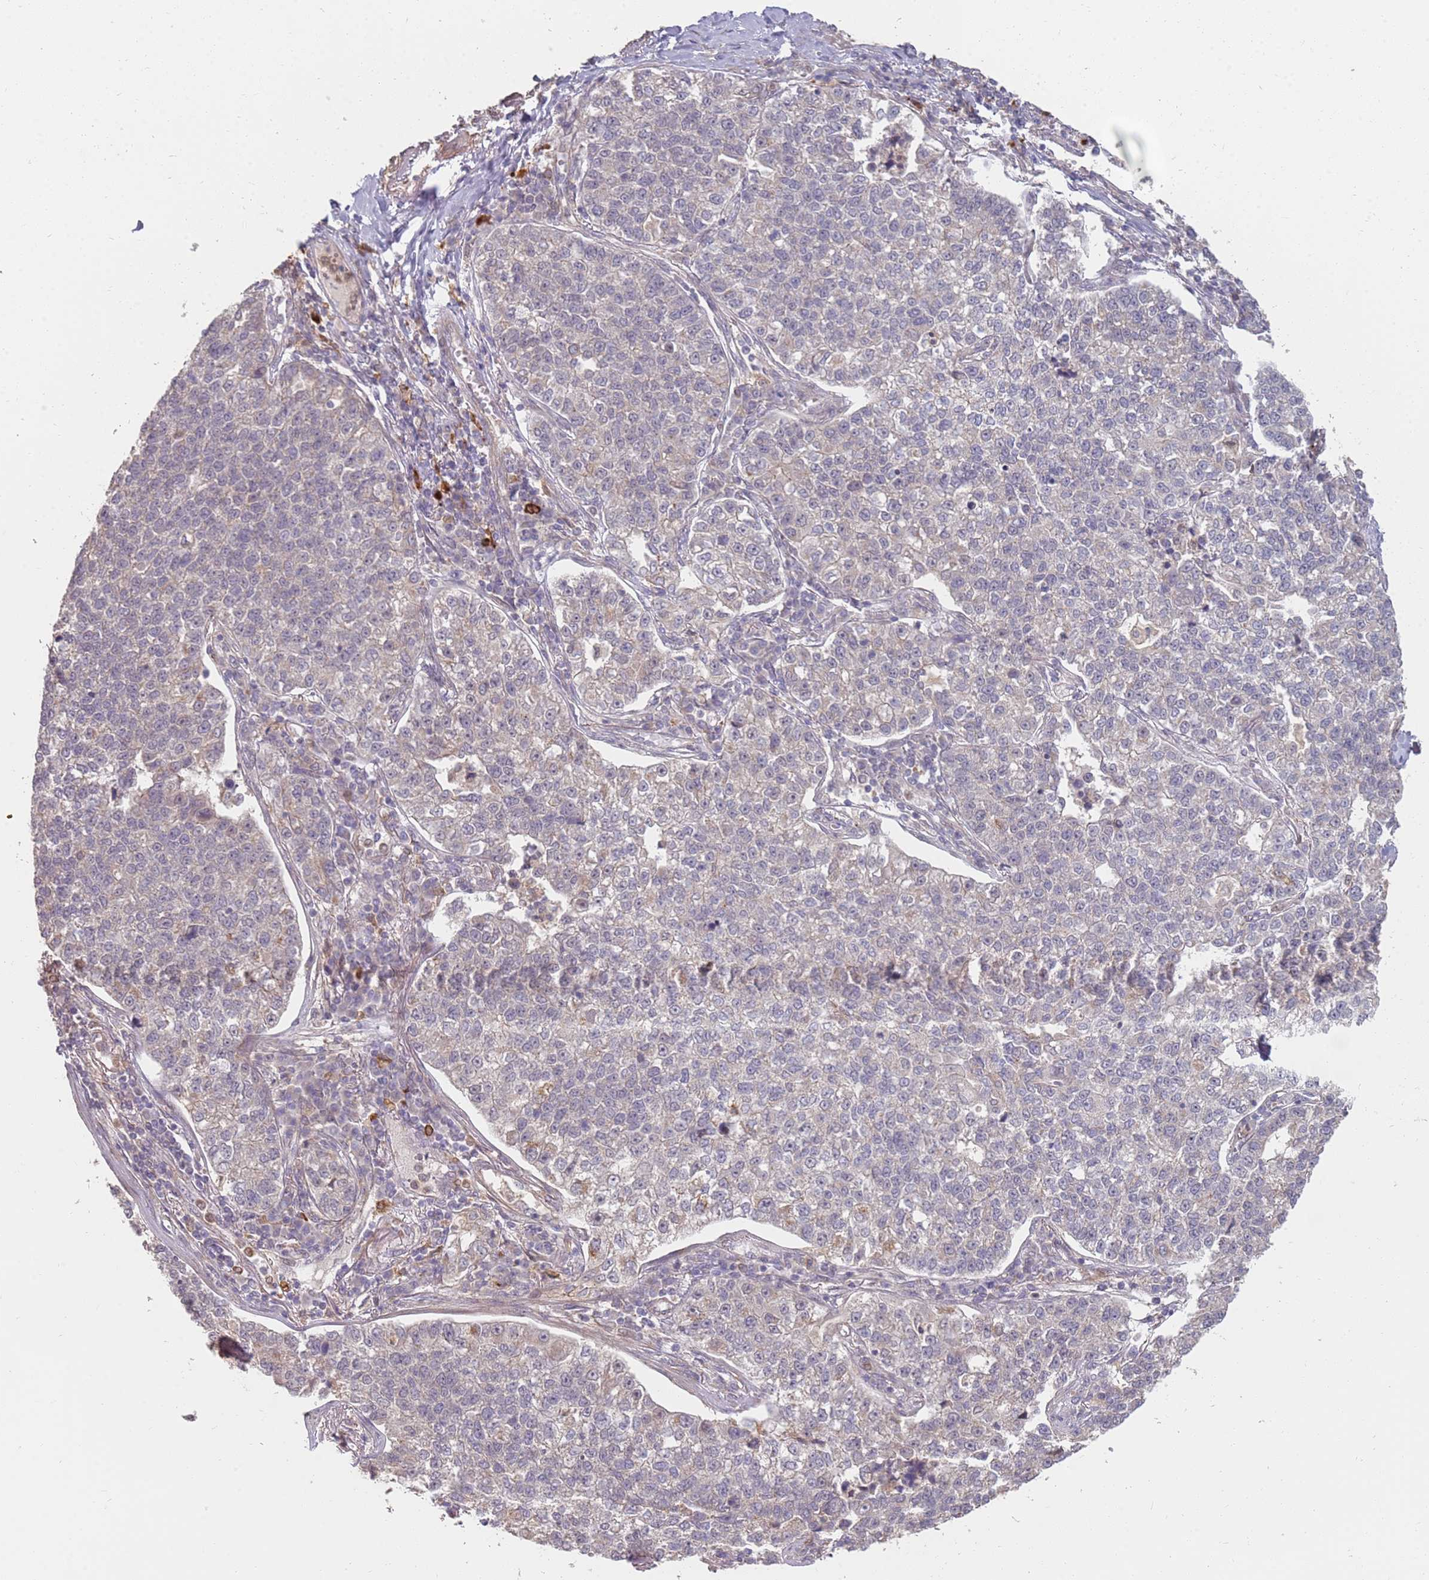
{"staining": {"intensity": "negative", "quantity": "none", "location": "none"}, "tissue": "lung cancer", "cell_type": "Tumor cells", "image_type": "cancer", "snomed": [{"axis": "morphology", "description": "Adenocarcinoma, NOS"}, {"axis": "topography", "description": "Lung"}], "caption": "Immunohistochemical staining of adenocarcinoma (lung) displays no significant positivity in tumor cells.", "gene": "MPEG1", "patient": {"sex": "male", "age": 49}}